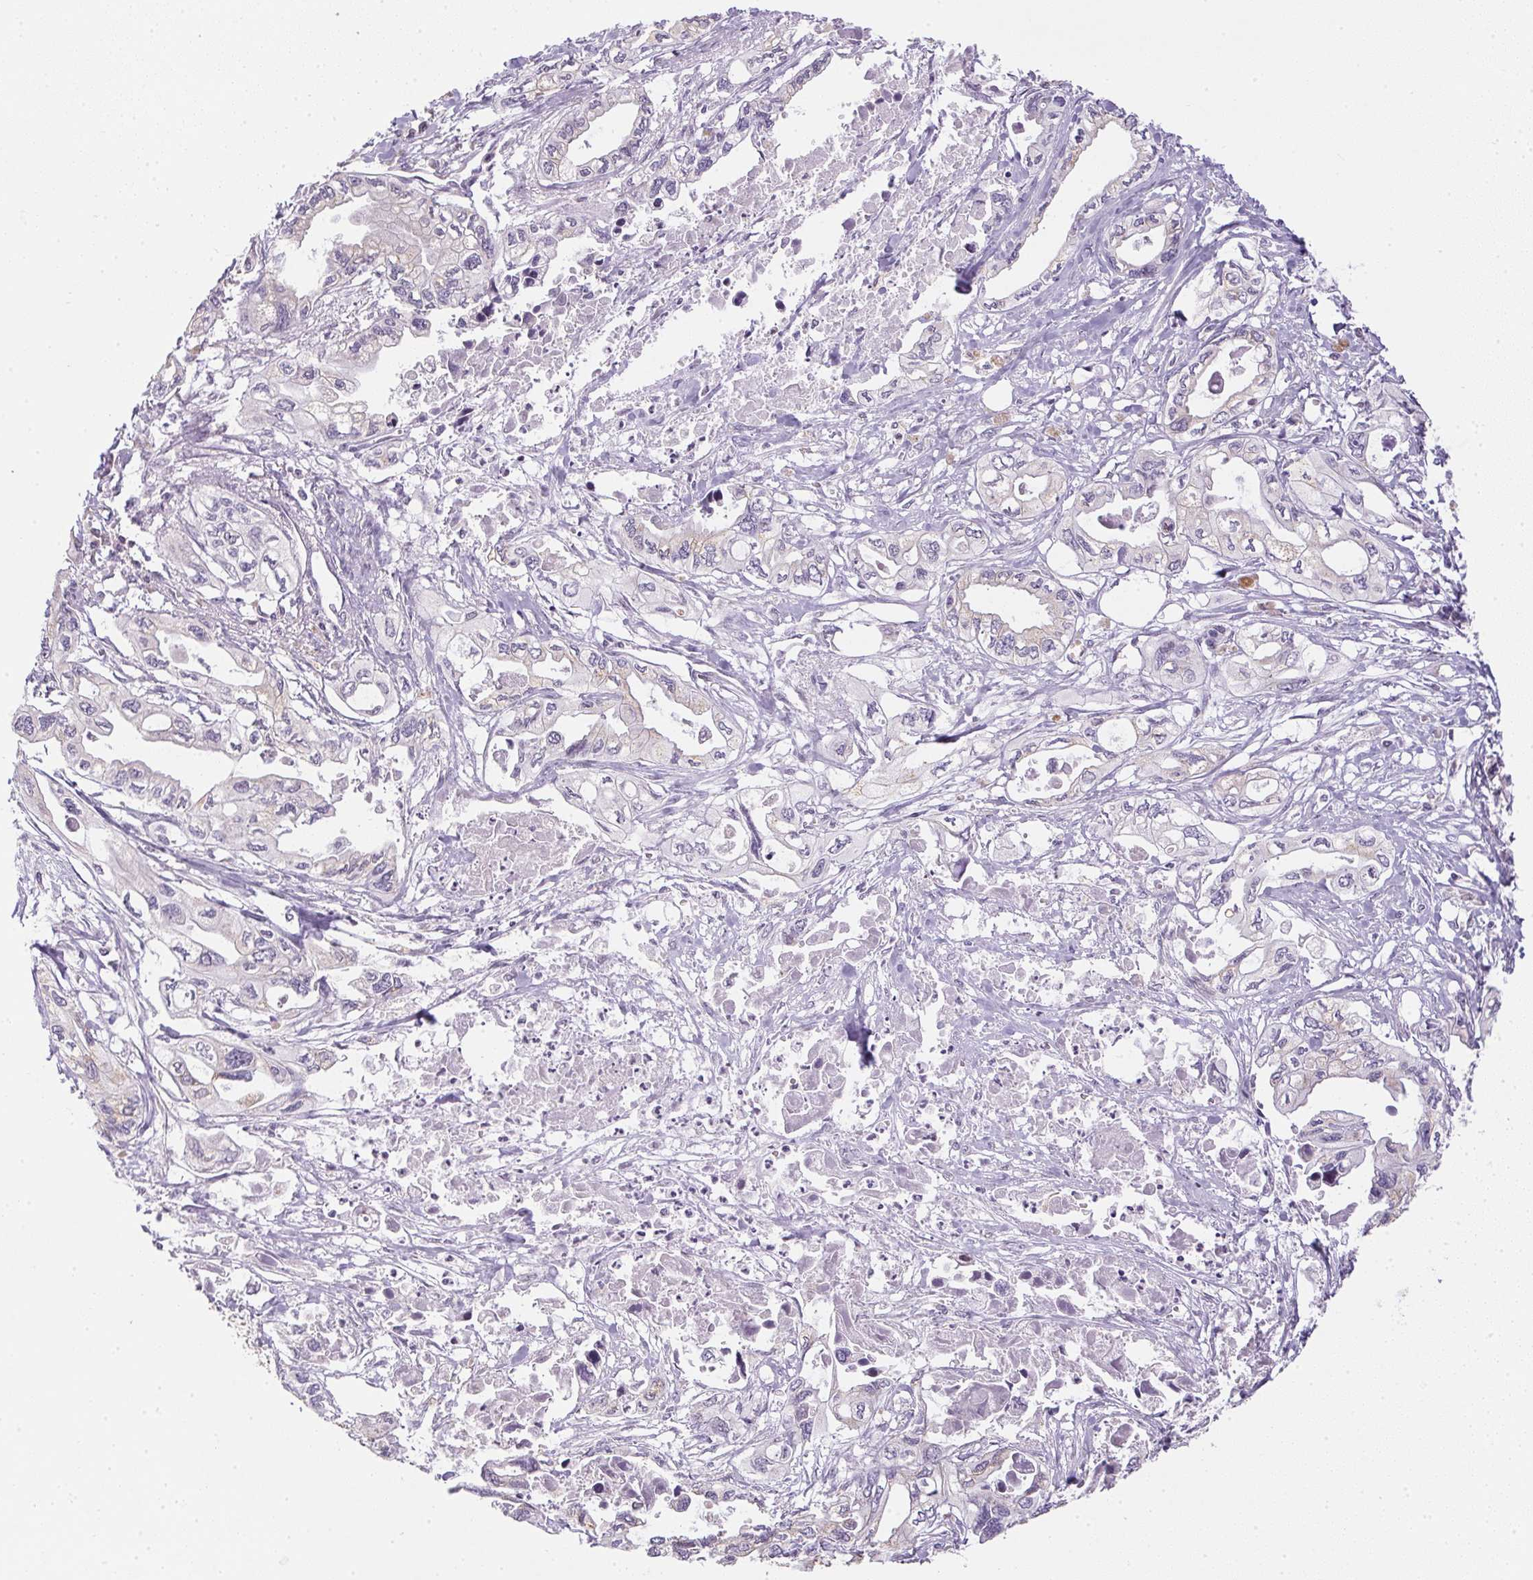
{"staining": {"intensity": "negative", "quantity": "none", "location": "none"}, "tissue": "pancreatic cancer", "cell_type": "Tumor cells", "image_type": "cancer", "snomed": [{"axis": "morphology", "description": "Adenocarcinoma, NOS"}, {"axis": "topography", "description": "Pancreas"}], "caption": "This is an immunohistochemistry micrograph of pancreatic cancer (adenocarcinoma). There is no positivity in tumor cells.", "gene": "SPACA9", "patient": {"sex": "male", "age": 68}}